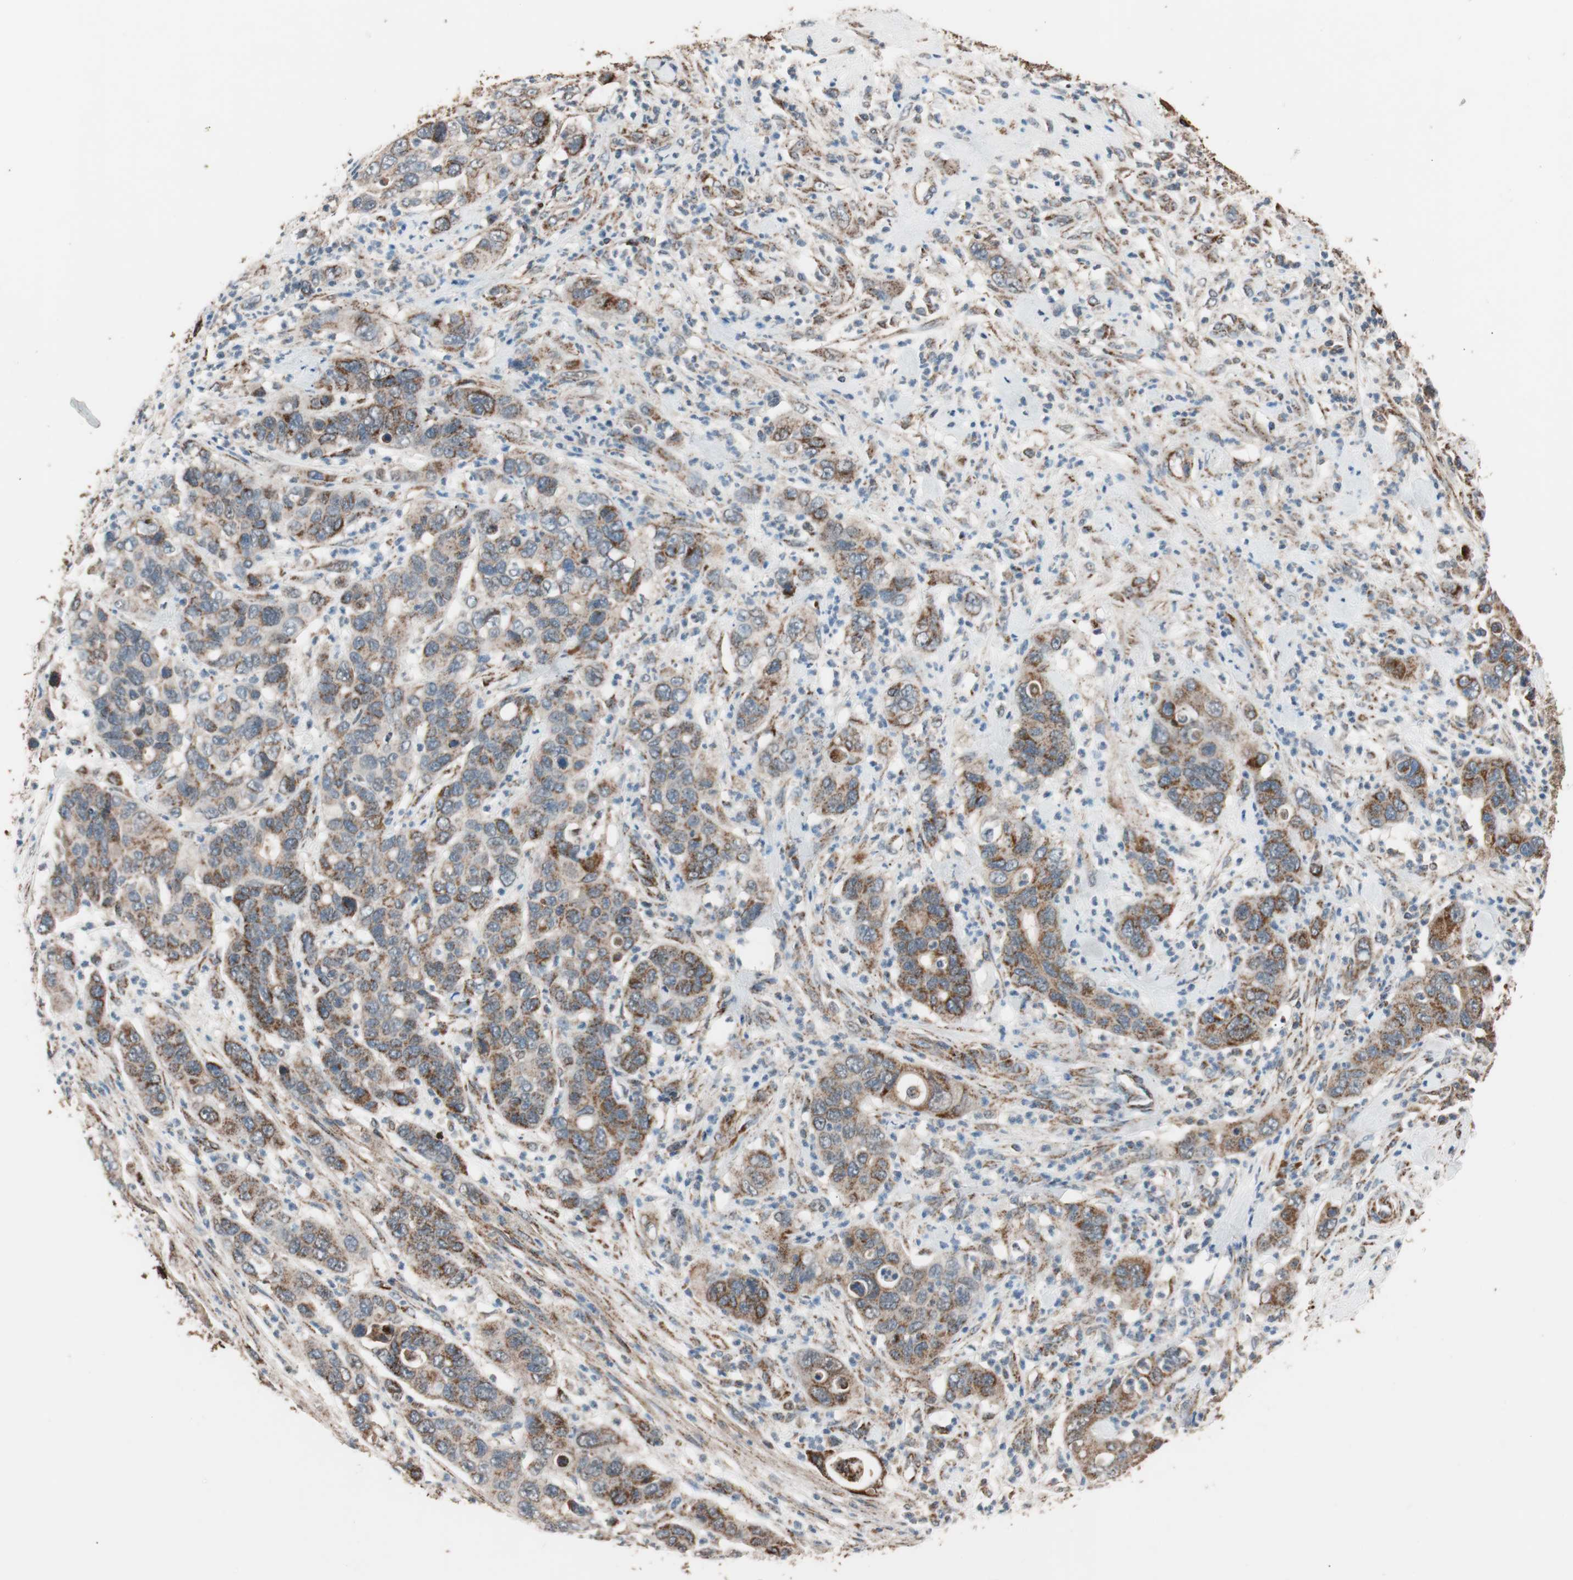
{"staining": {"intensity": "moderate", "quantity": ">75%", "location": "cytoplasmic/membranous"}, "tissue": "pancreatic cancer", "cell_type": "Tumor cells", "image_type": "cancer", "snomed": [{"axis": "morphology", "description": "Adenocarcinoma, NOS"}, {"axis": "topography", "description": "Pancreas"}], "caption": "This is a photomicrograph of IHC staining of pancreatic adenocarcinoma, which shows moderate staining in the cytoplasmic/membranous of tumor cells.", "gene": "PITRM1", "patient": {"sex": "female", "age": 71}}